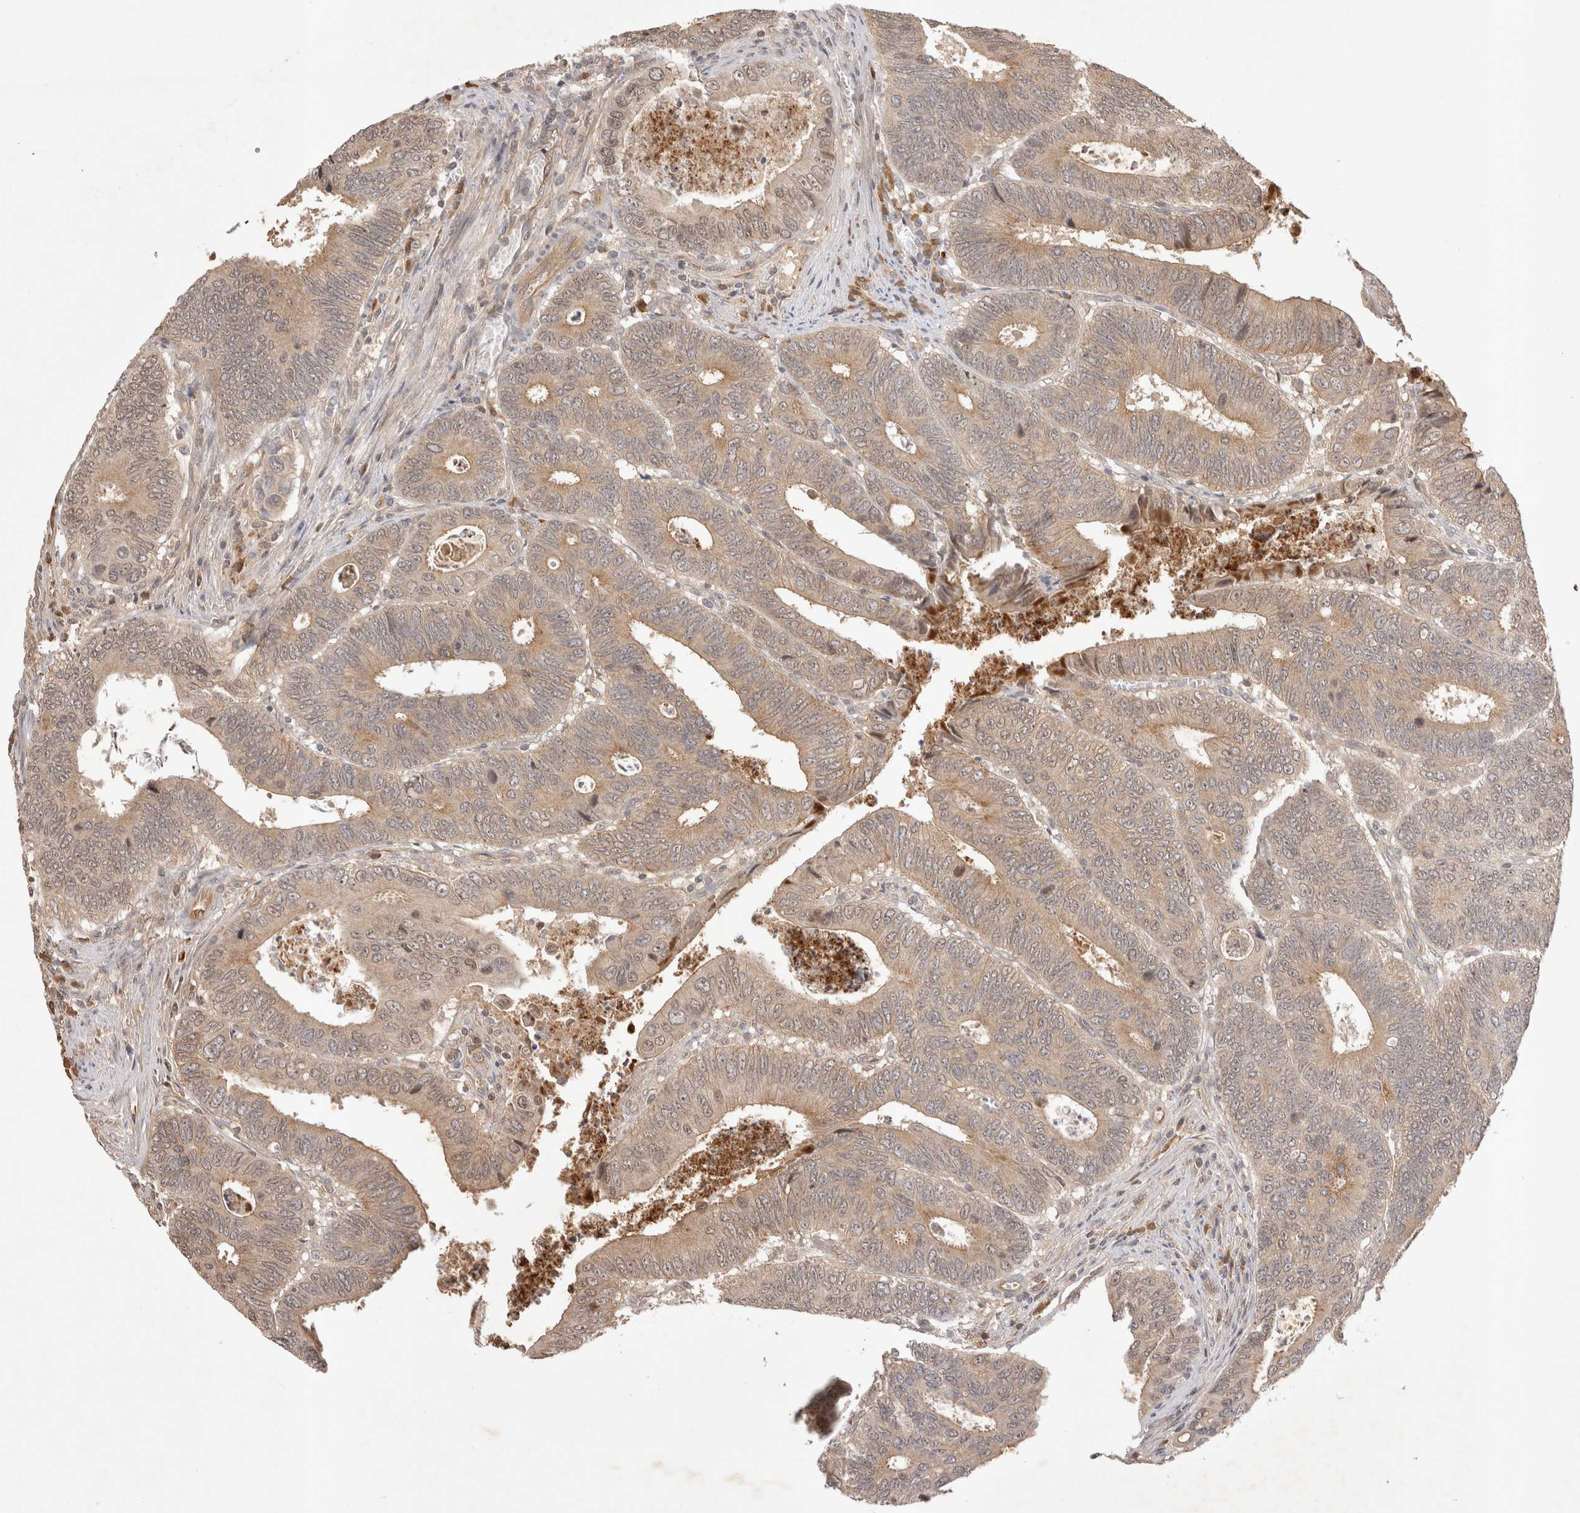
{"staining": {"intensity": "weak", "quantity": ">75%", "location": "cytoplasmic/membranous"}, "tissue": "colorectal cancer", "cell_type": "Tumor cells", "image_type": "cancer", "snomed": [{"axis": "morphology", "description": "Adenocarcinoma, NOS"}, {"axis": "topography", "description": "Colon"}], "caption": "IHC histopathology image of colorectal cancer (adenocarcinoma) stained for a protein (brown), which demonstrates low levels of weak cytoplasmic/membranous expression in about >75% of tumor cells.", "gene": "YES1", "patient": {"sex": "male", "age": 72}}